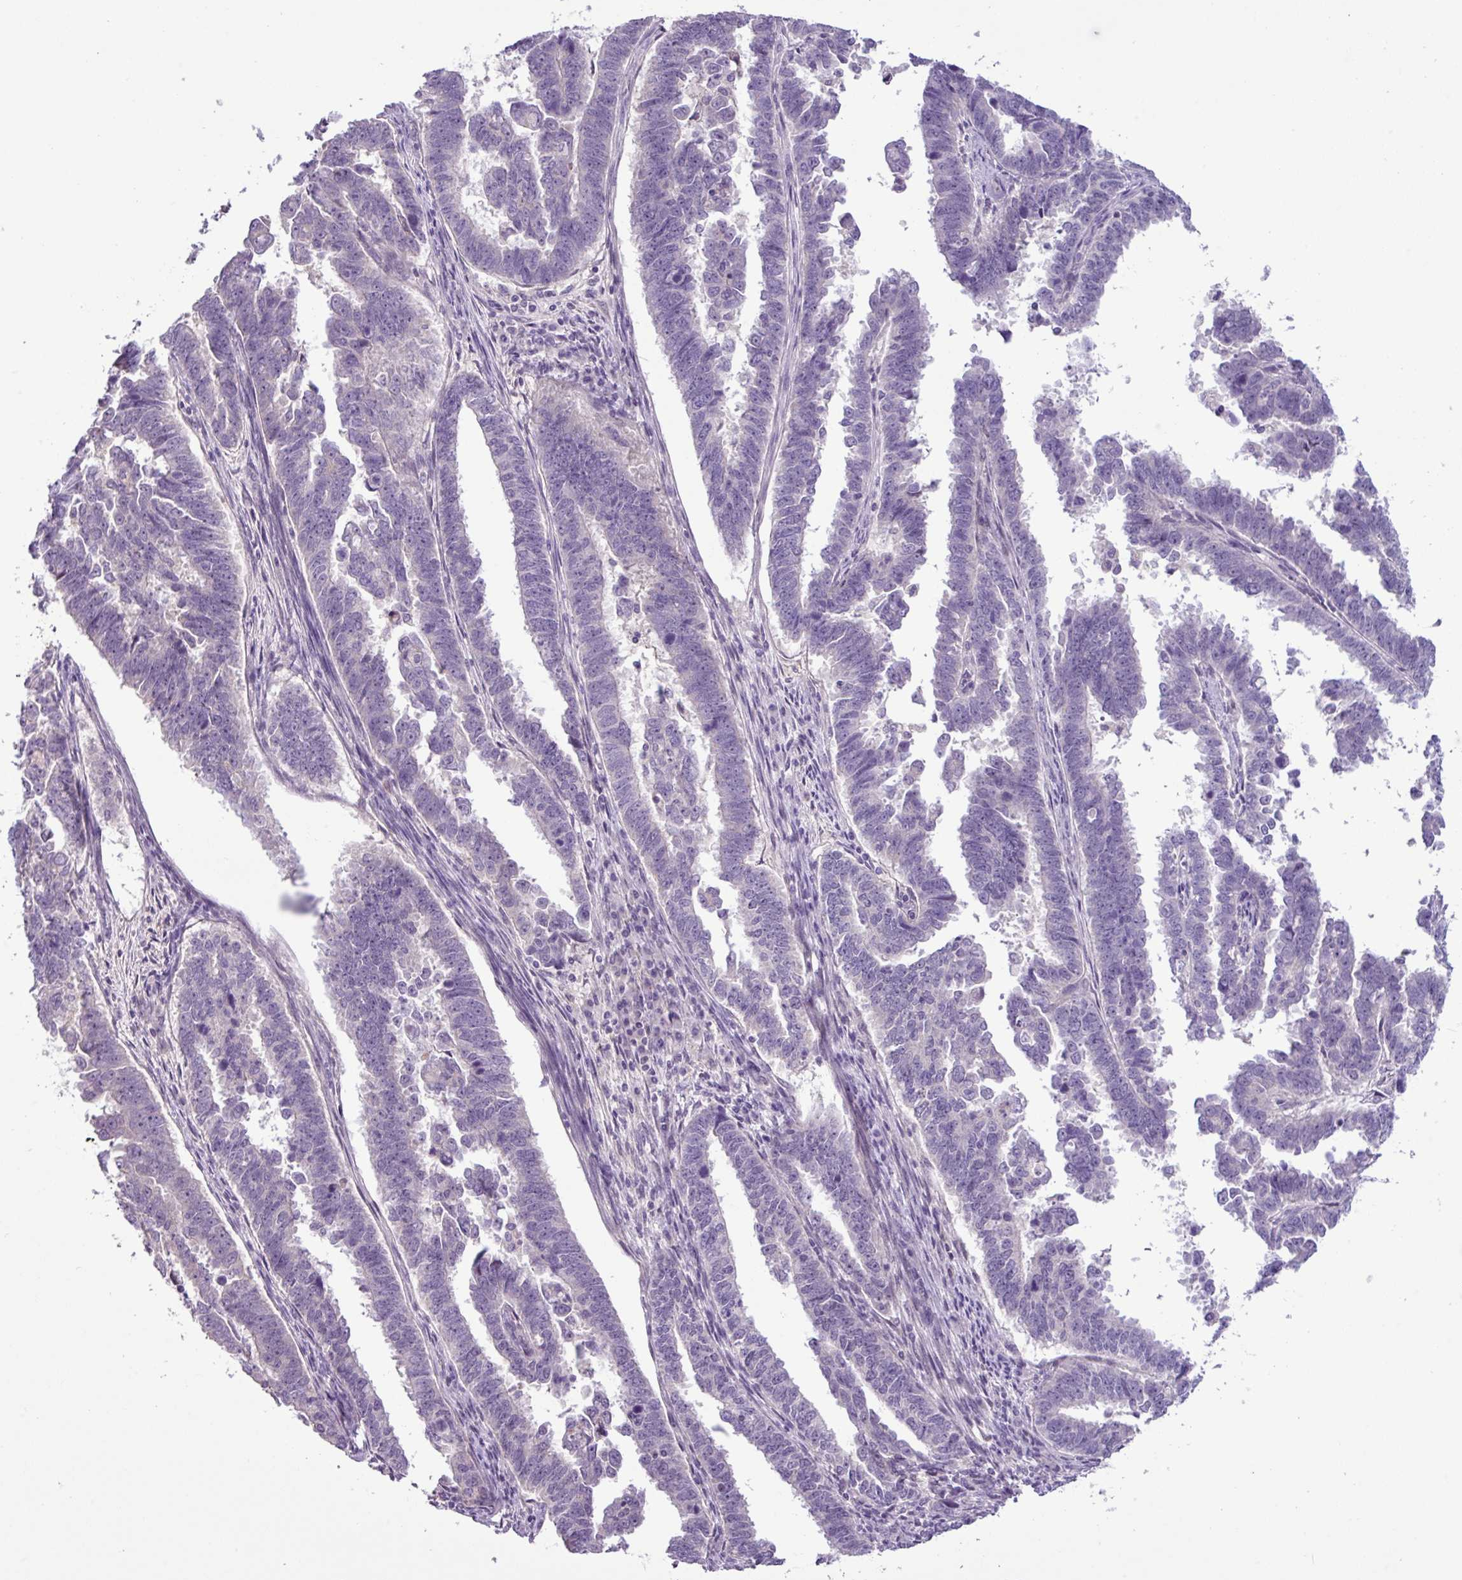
{"staining": {"intensity": "negative", "quantity": "none", "location": "none"}, "tissue": "endometrial cancer", "cell_type": "Tumor cells", "image_type": "cancer", "snomed": [{"axis": "morphology", "description": "Adenocarcinoma, NOS"}, {"axis": "topography", "description": "Endometrium"}], "caption": "Human adenocarcinoma (endometrial) stained for a protein using IHC displays no positivity in tumor cells.", "gene": "PNLDC1", "patient": {"sex": "female", "age": 75}}